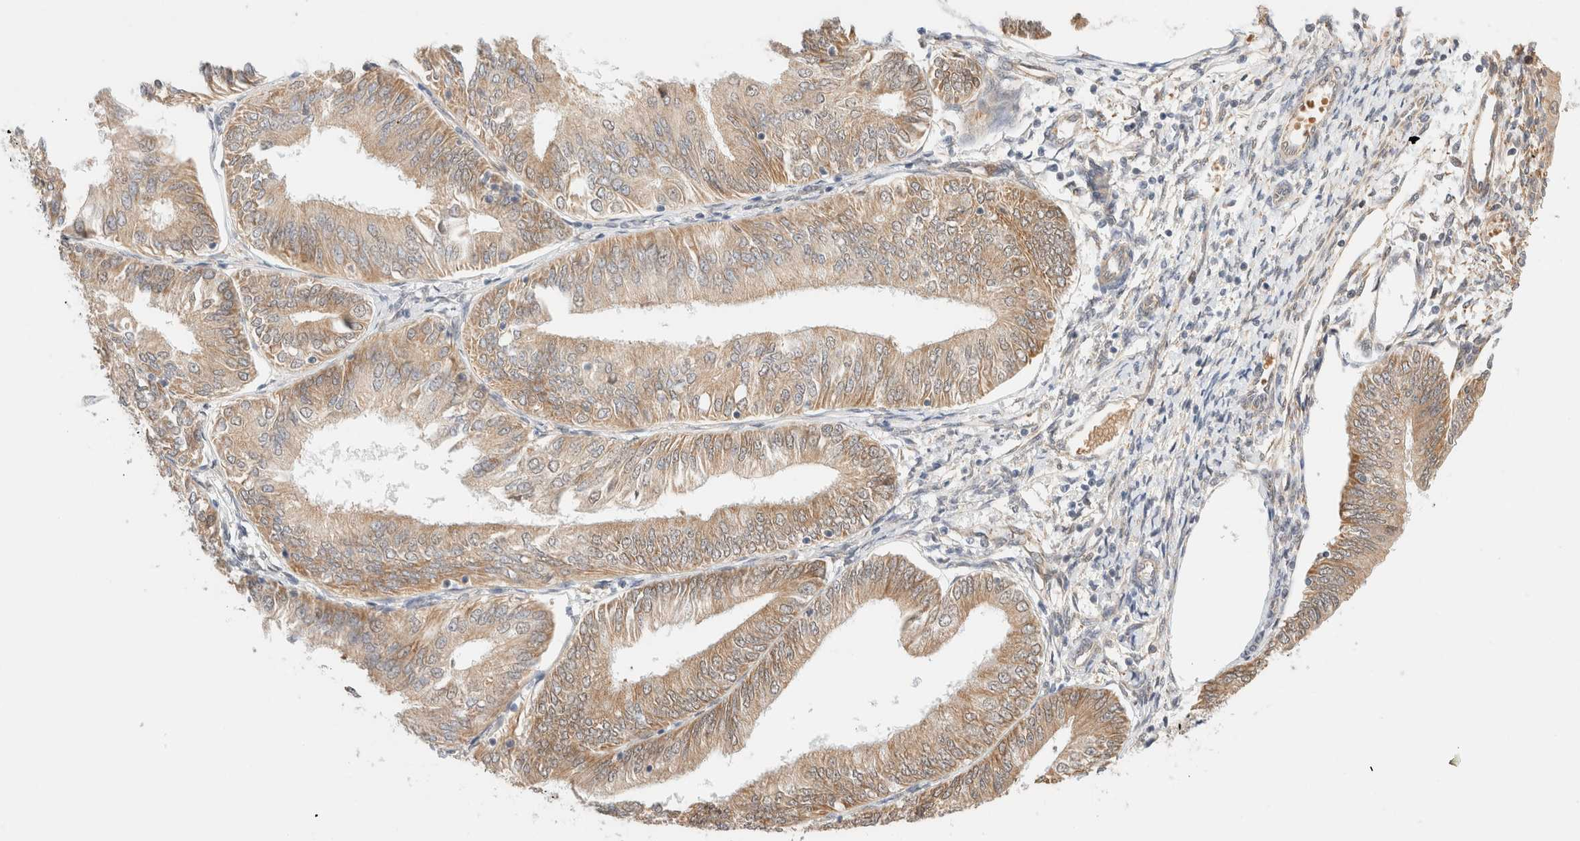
{"staining": {"intensity": "moderate", "quantity": ">75%", "location": "cytoplasmic/membranous"}, "tissue": "endometrial cancer", "cell_type": "Tumor cells", "image_type": "cancer", "snomed": [{"axis": "morphology", "description": "Adenocarcinoma, NOS"}, {"axis": "topography", "description": "Endometrium"}], "caption": "The histopathology image exhibits a brown stain indicating the presence of a protein in the cytoplasmic/membranous of tumor cells in endometrial cancer (adenocarcinoma).", "gene": "SYVN1", "patient": {"sex": "female", "age": 58}}